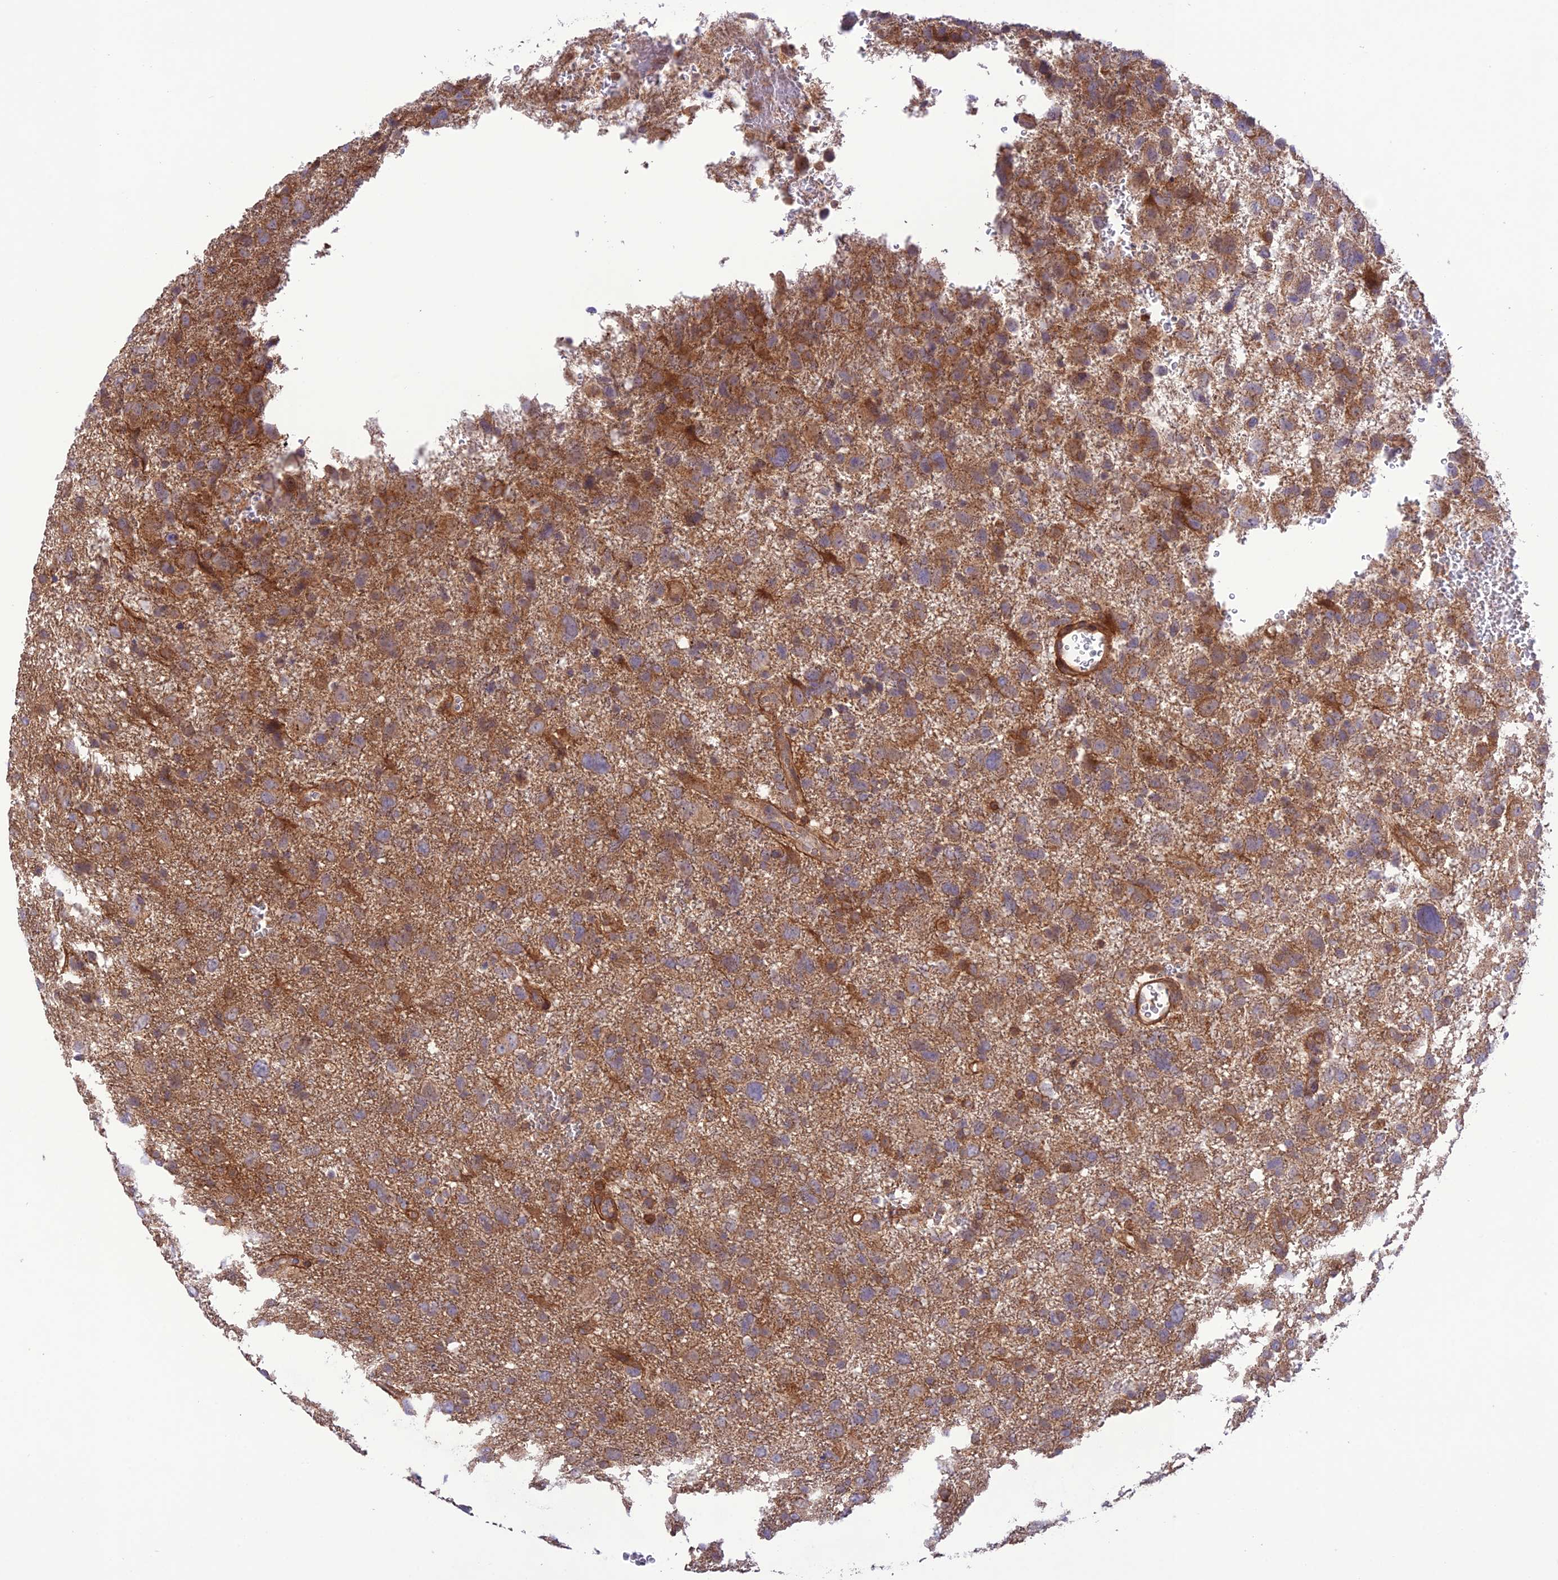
{"staining": {"intensity": "moderate", "quantity": "25%-75%", "location": "cytoplasmic/membranous"}, "tissue": "glioma", "cell_type": "Tumor cells", "image_type": "cancer", "snomed": [{"axis": "morphology", "description": "Glioma, malignant, High grade"}, {"axis": "topography", "description": "Brain"}], "caption": "Immunohistochemistry (DAB) staining of malignant high-grade glioma exhibits moderate cytoplasmic/membranous protein positivity in approximately 25%-75% of tumor cells.", "gene": "FCHSD1", "patient": {"sex": "male", "age": 61}}